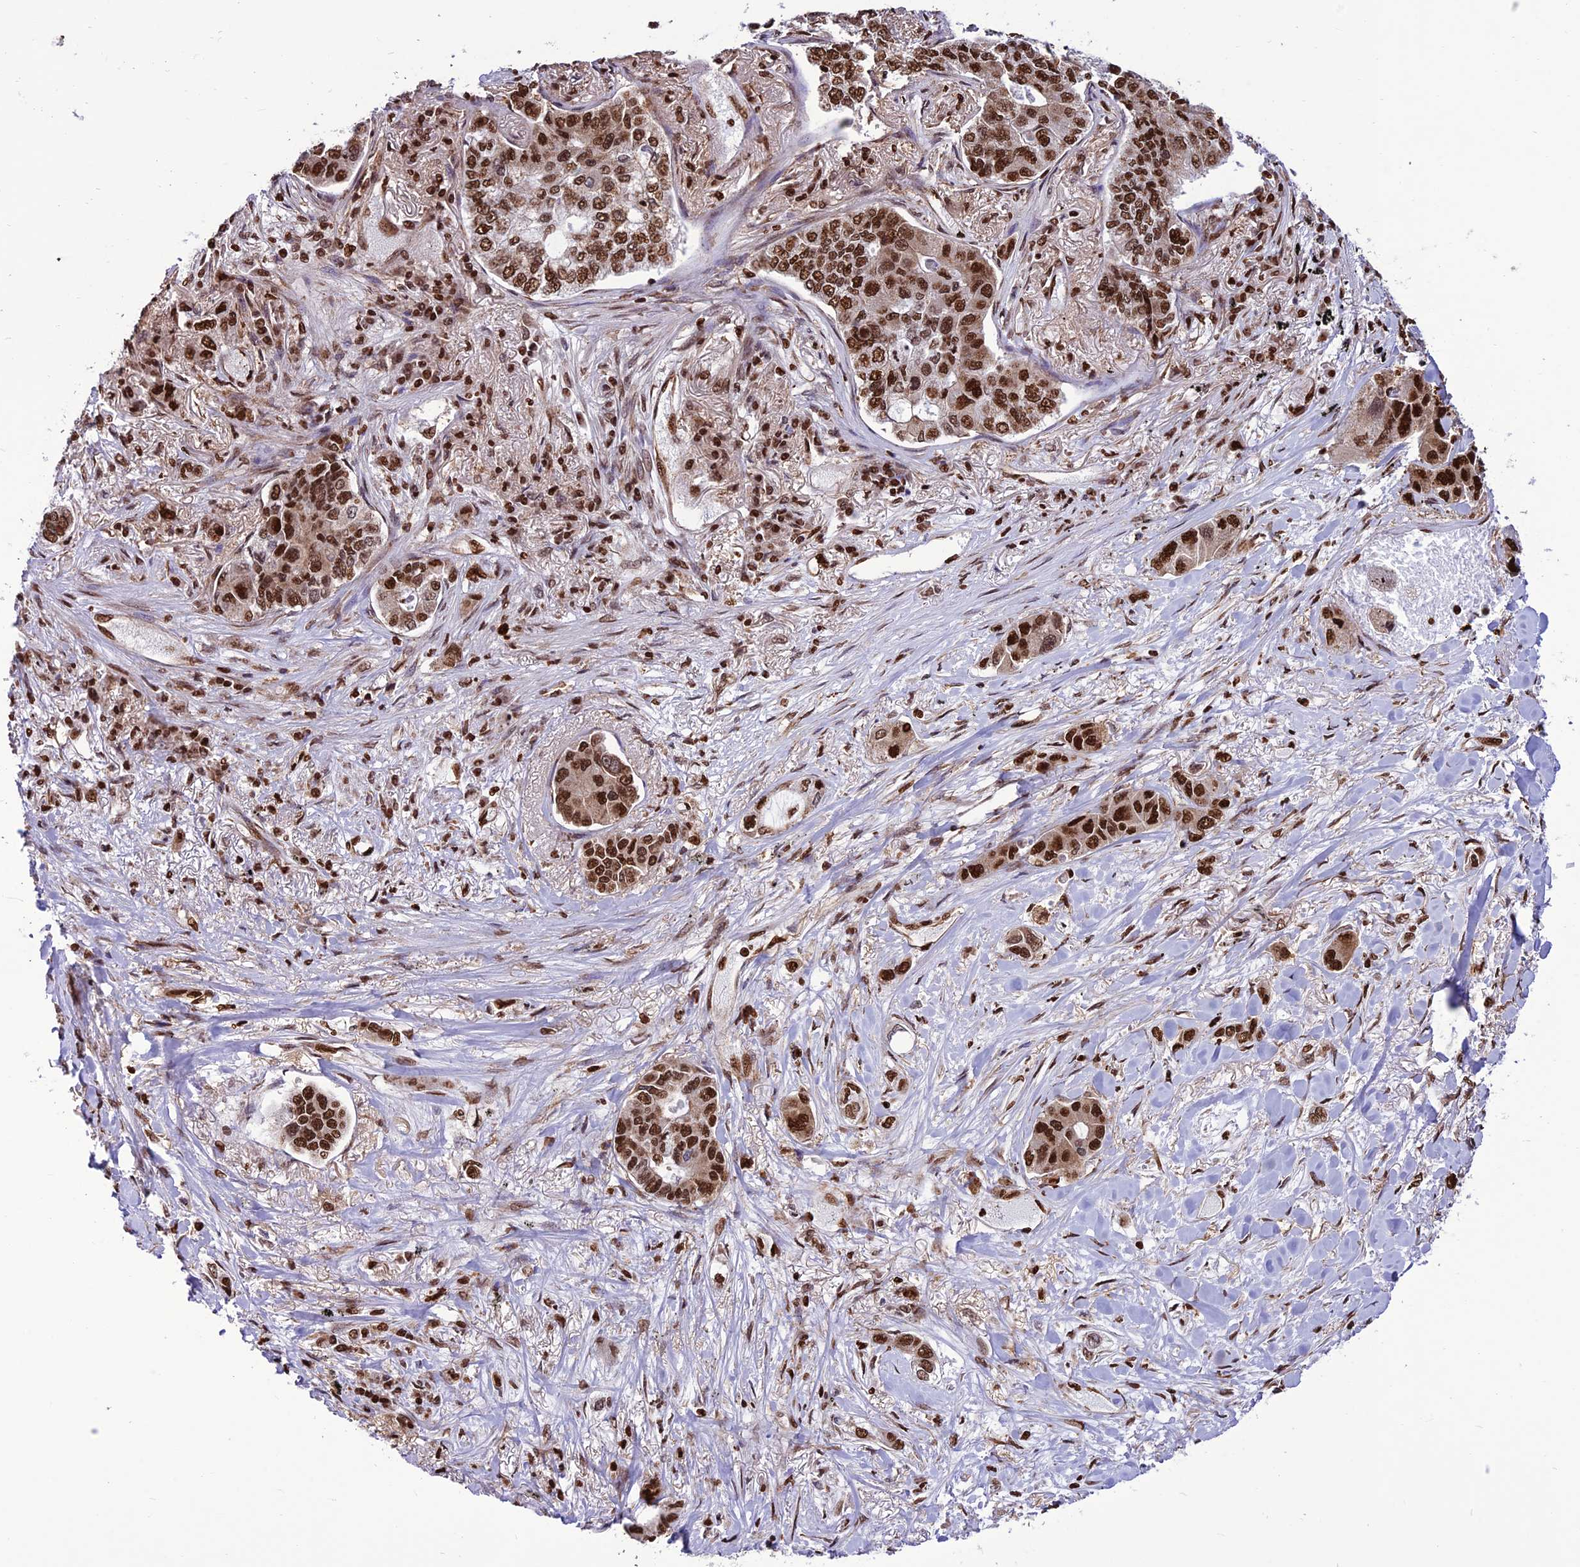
{"staining": {"intensity": "strong", "quantity": ">75%", "location": "nuclear"}, "tissue": "lung cancer", "cell_type": "Tumor cells", "image_type": "cancer", "snomed": [{"axis": "morphology", "description": "Adenocarcinoma, NOS"}, {"axis": "topography", "description": "Lung"}], "caption": "DAB (3,3'-diaminobenzidine) immunohistochemical staining of lung cancer (adenocarcinoma) reveals strong nuclear protein positivity in about >75% of tumor cells. Using DAB (brown) and hematoxylin (blue) stains, captured at high magnification using brightfield microscopy.", "gene": "INO80E", "patient": {"sex": "male", "age": 49}}